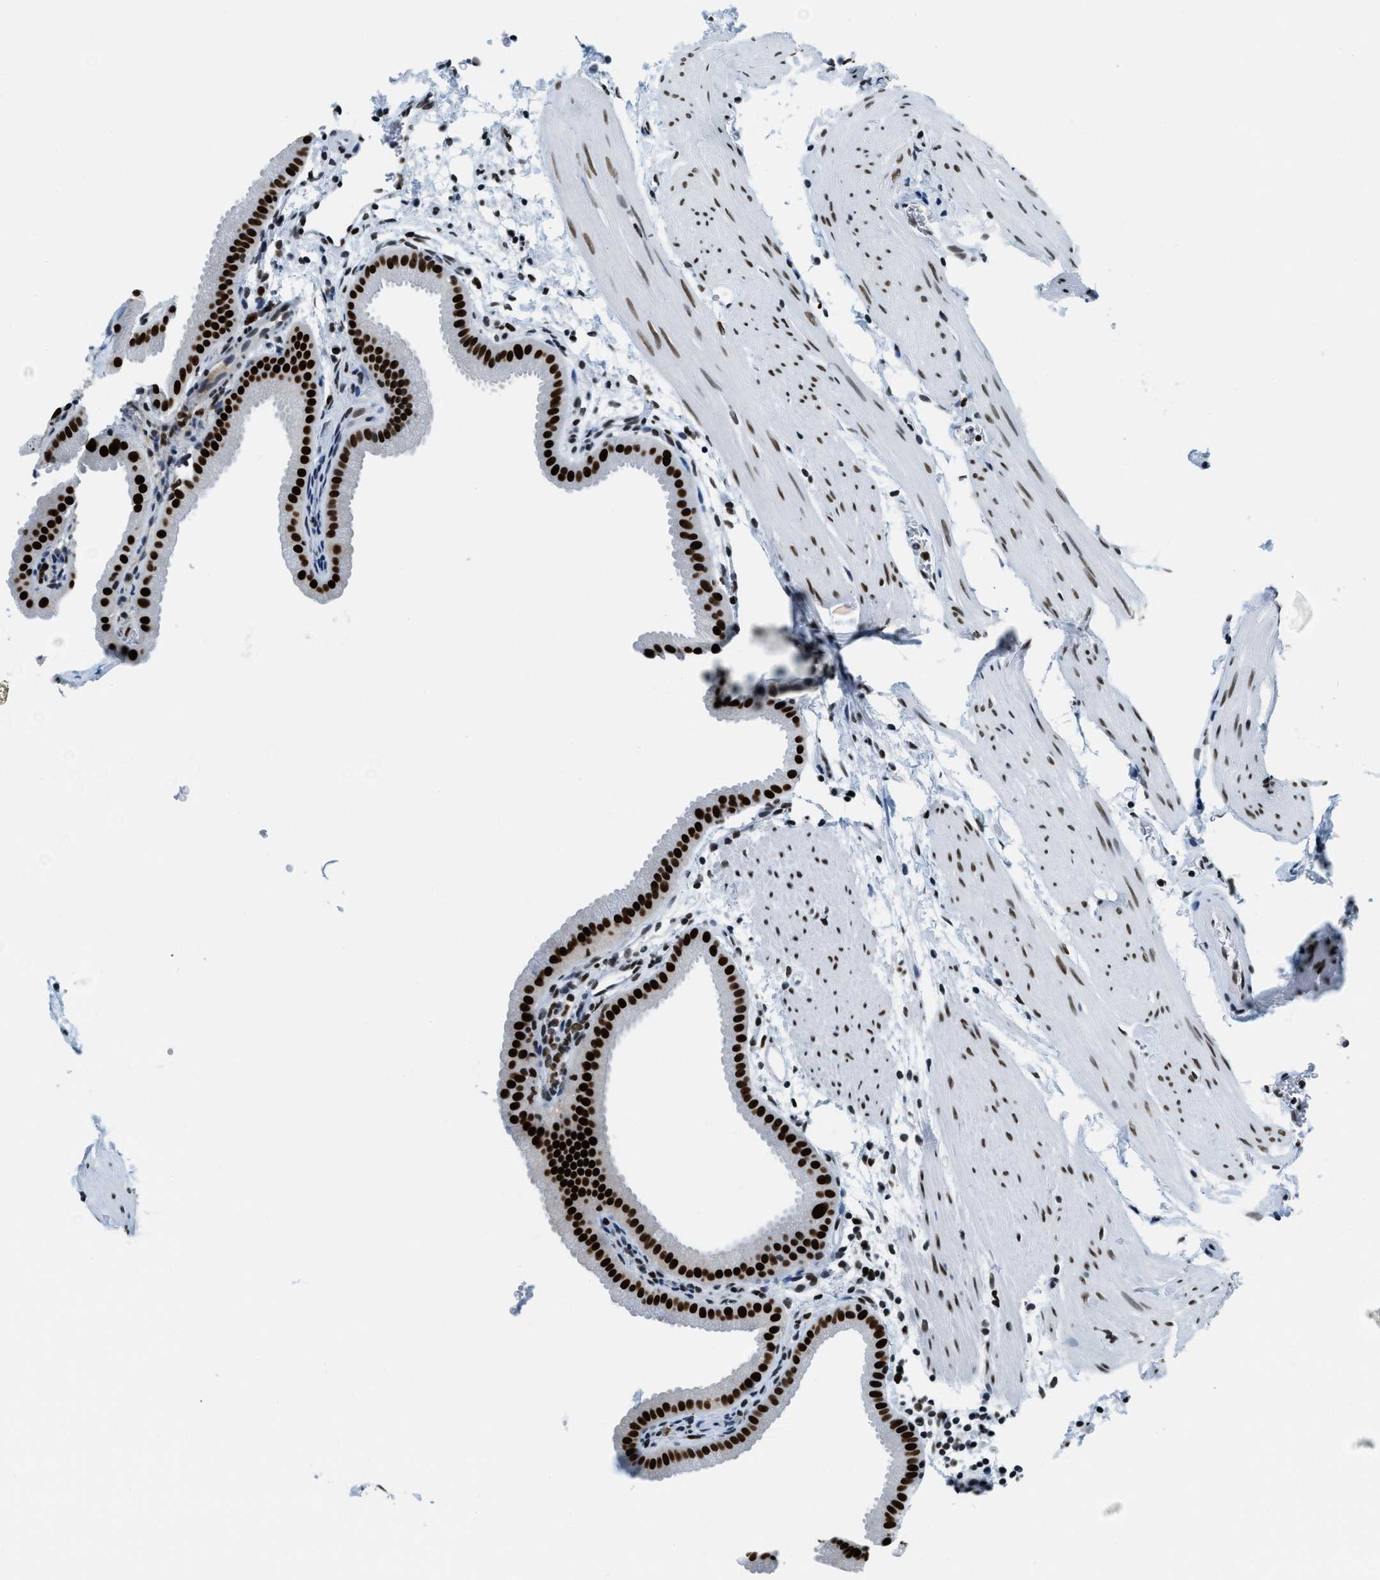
{"staining": {"intensity": "strong", "quantity": ">75%", "location": "nuclear"}, "tissue": "gallbladder", "cell_type": "Glandular cells", "image_type": "normal", "snomed": [{"axis": "morphology", "description": "Normal tissue, NOS"}, {"axis": "topography", "description": "Gallbladder"}], "caption": "Gallbladder stained for a protein (brown) reveals strong nuclear positive staining in about >75% of glandular cells.", "gene": "TOP1", "patient": {"sex": "female", "age": 64}}